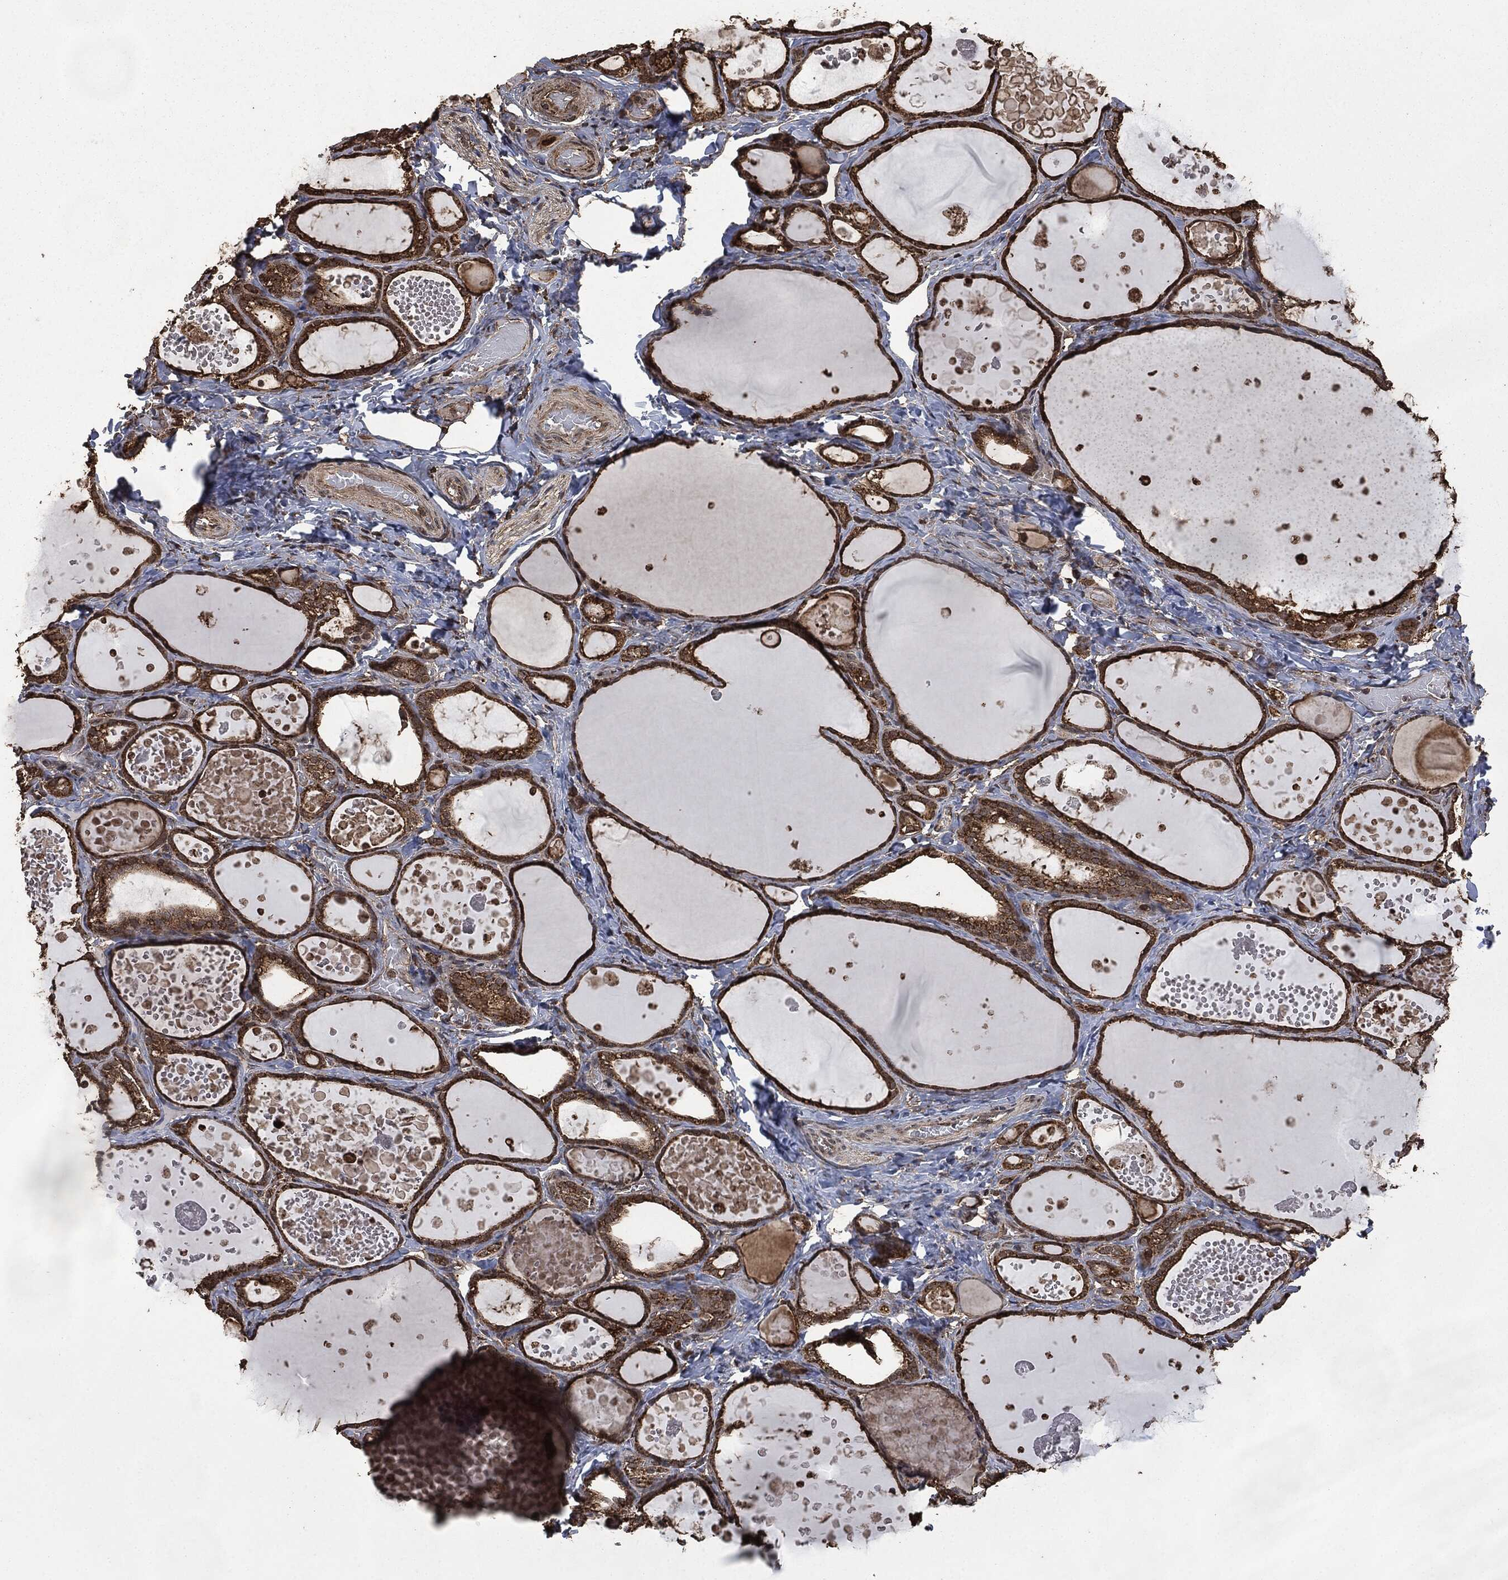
{"staining": {"intensity": "moderate", "quantity": ">75%", "location": "cytoplasmic/membranous"}, "tissue": "thyroid gland", "cell_type": "Glandular cells", "image_type": "normal", "snomed": [{"axis": "morphology", "description": "Normal tissue, NOS"}, {"axis": "topography", "description": "Thyroid gland"}], "caption": "Immunohistochemical staining of benign thyroid gland demonstrates >75% levels of moderate cytoplasmic/membranous protein positivity in about >75% of glandular cells.", "gene": "LIG3", "patient": {"sex": "female", "age": 56}}